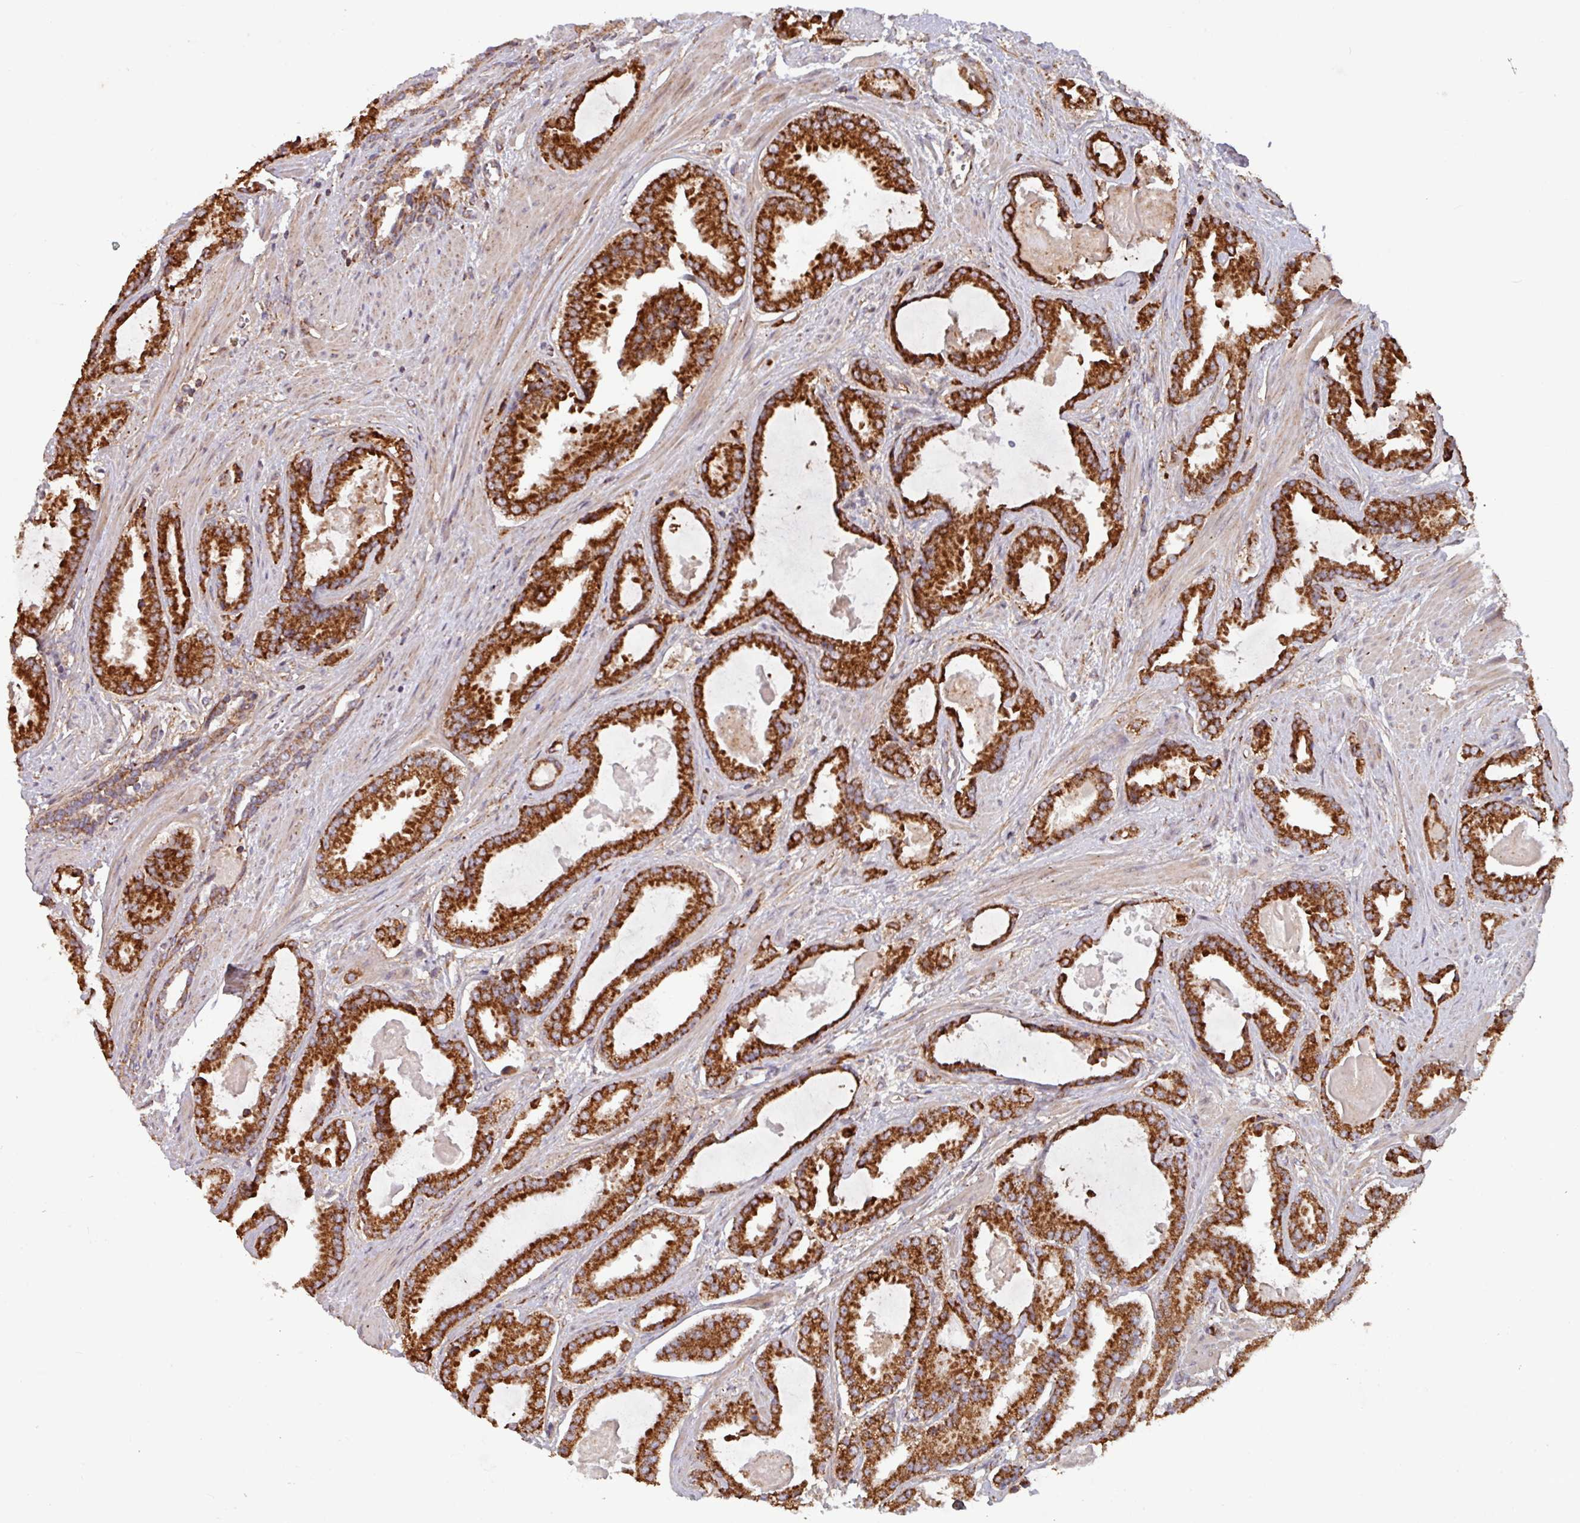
{"staining": {"intensity": "strong", "quantity": ">75%", "location": "cytoplasmic/membranous"}, "tissue": "prostate cancer", "cell_type": "Tumor cells", "image_type": "cancer", "snomed": [{"axis": "morphology", "description": "Adenocarcinoma, Low grade"}, {"axis": "topography", "description": "Prostate"}], "caption": "High-magnification brightfield microscopy of prostate adenocarcinoma (low-grade) stained with DAB (brown) and counterstained with hematoxylin (blue). tumor cells exhibit strong cytoplasmic/membranous expression is present in about>75% of cells.", "gene": "COX7C", "patient": {"sex": "male", "age": 62}}